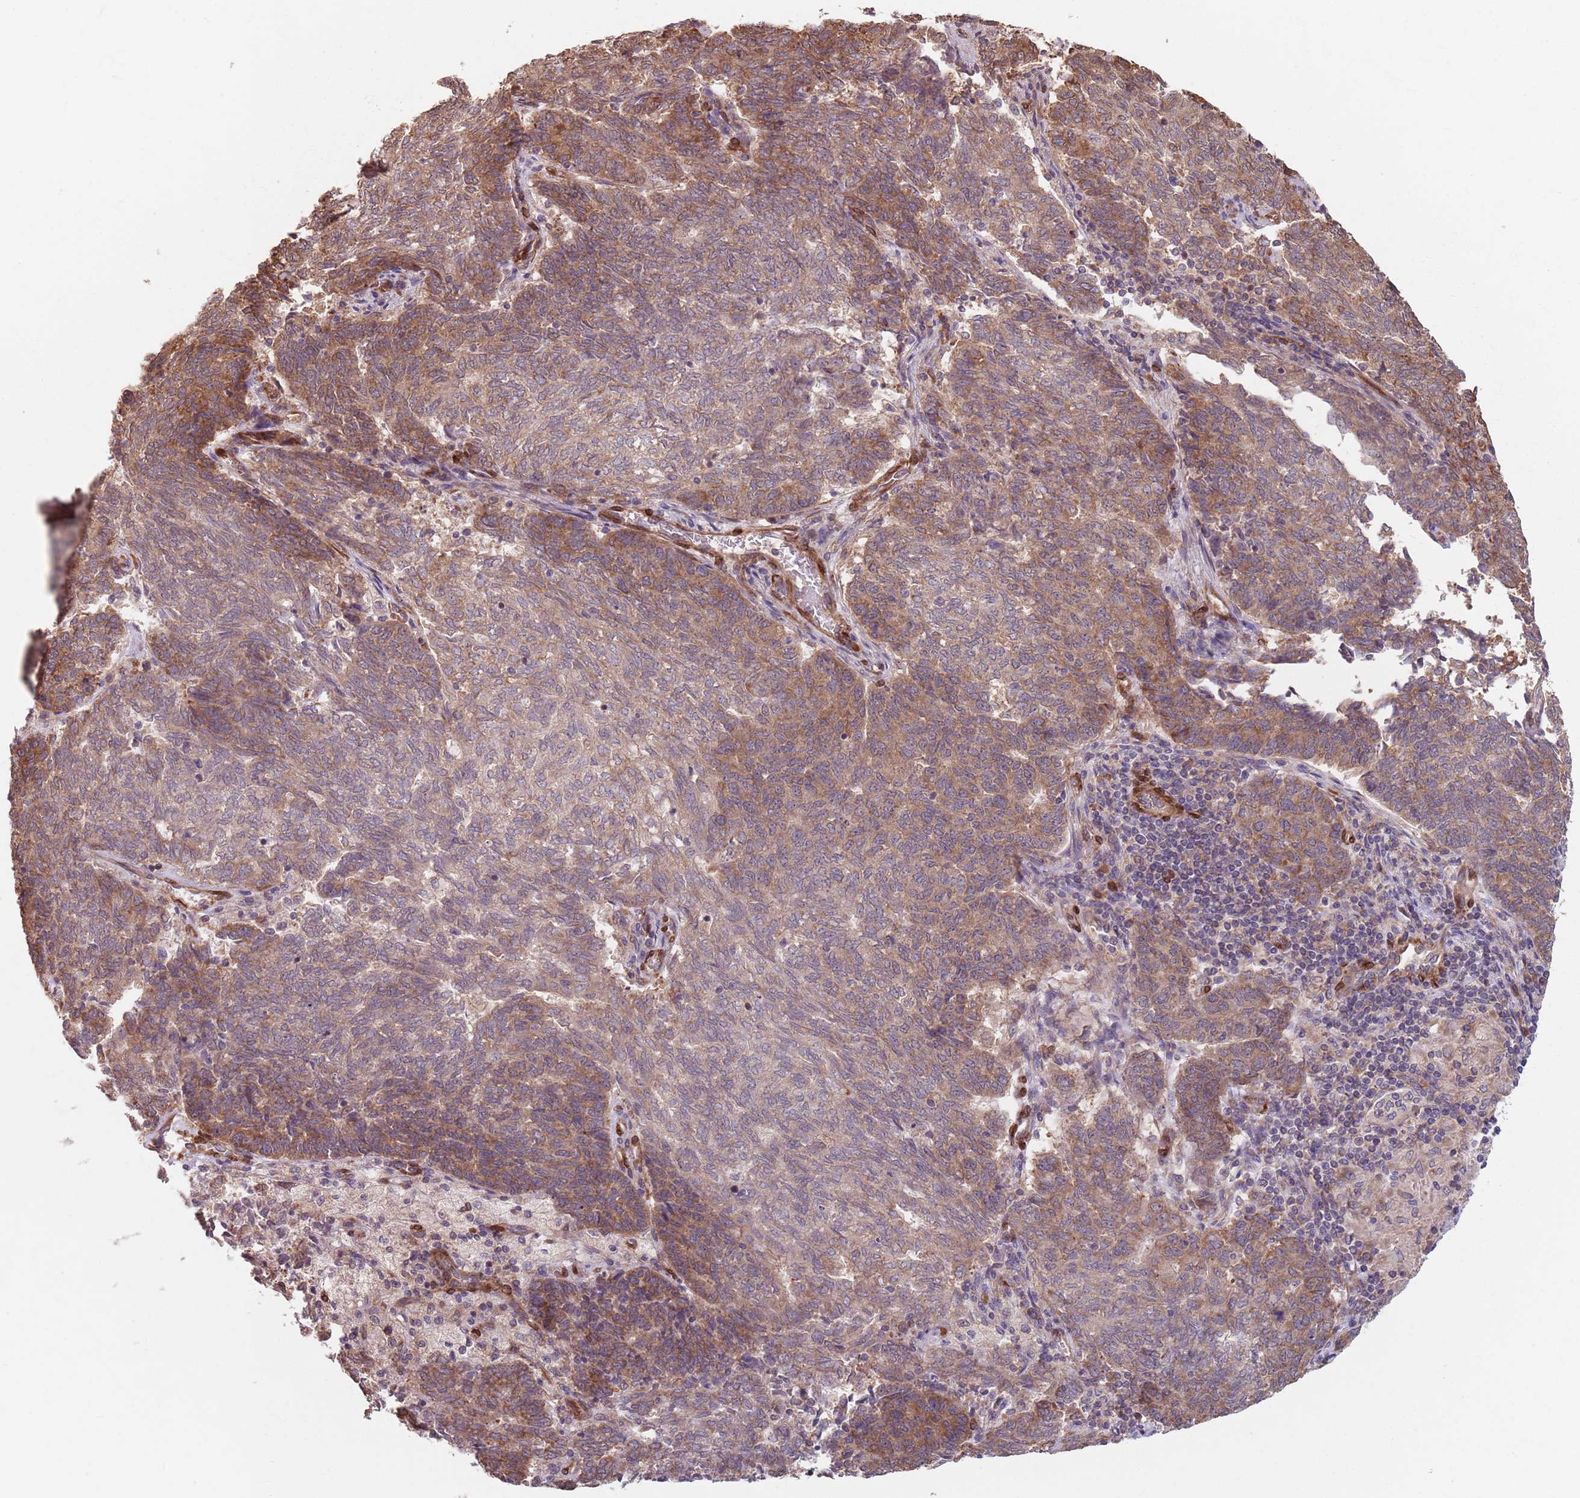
{"staining": {"intensity": "moderate", "quantity": ">75%", "location": "cytoplasmic/membranous"}, "tissue": "endometrial cancer", "cell_type": "Tumor cells", "image_type": "cancer", "snomed": [{"axis": "morphology", "description": "Adenocarcinoma, NOS"}, {"axis": "topography", "description": "Endometrium"}], "caption": "Immunohistochemistry staining of adenocarcinoma (endometrial), which reveals medium levels of moderate cytoplasmic/membranous expression in about >75% of tumor cells indicating moderate cytoplasmic/membranous protein expression. The staining was performed using DAB (brown) for protein detection and nuclei were counterstained in hematoxylin (blue).", "gene": "NOTCH3", "patient": {"sex": "female", "age": 80}}